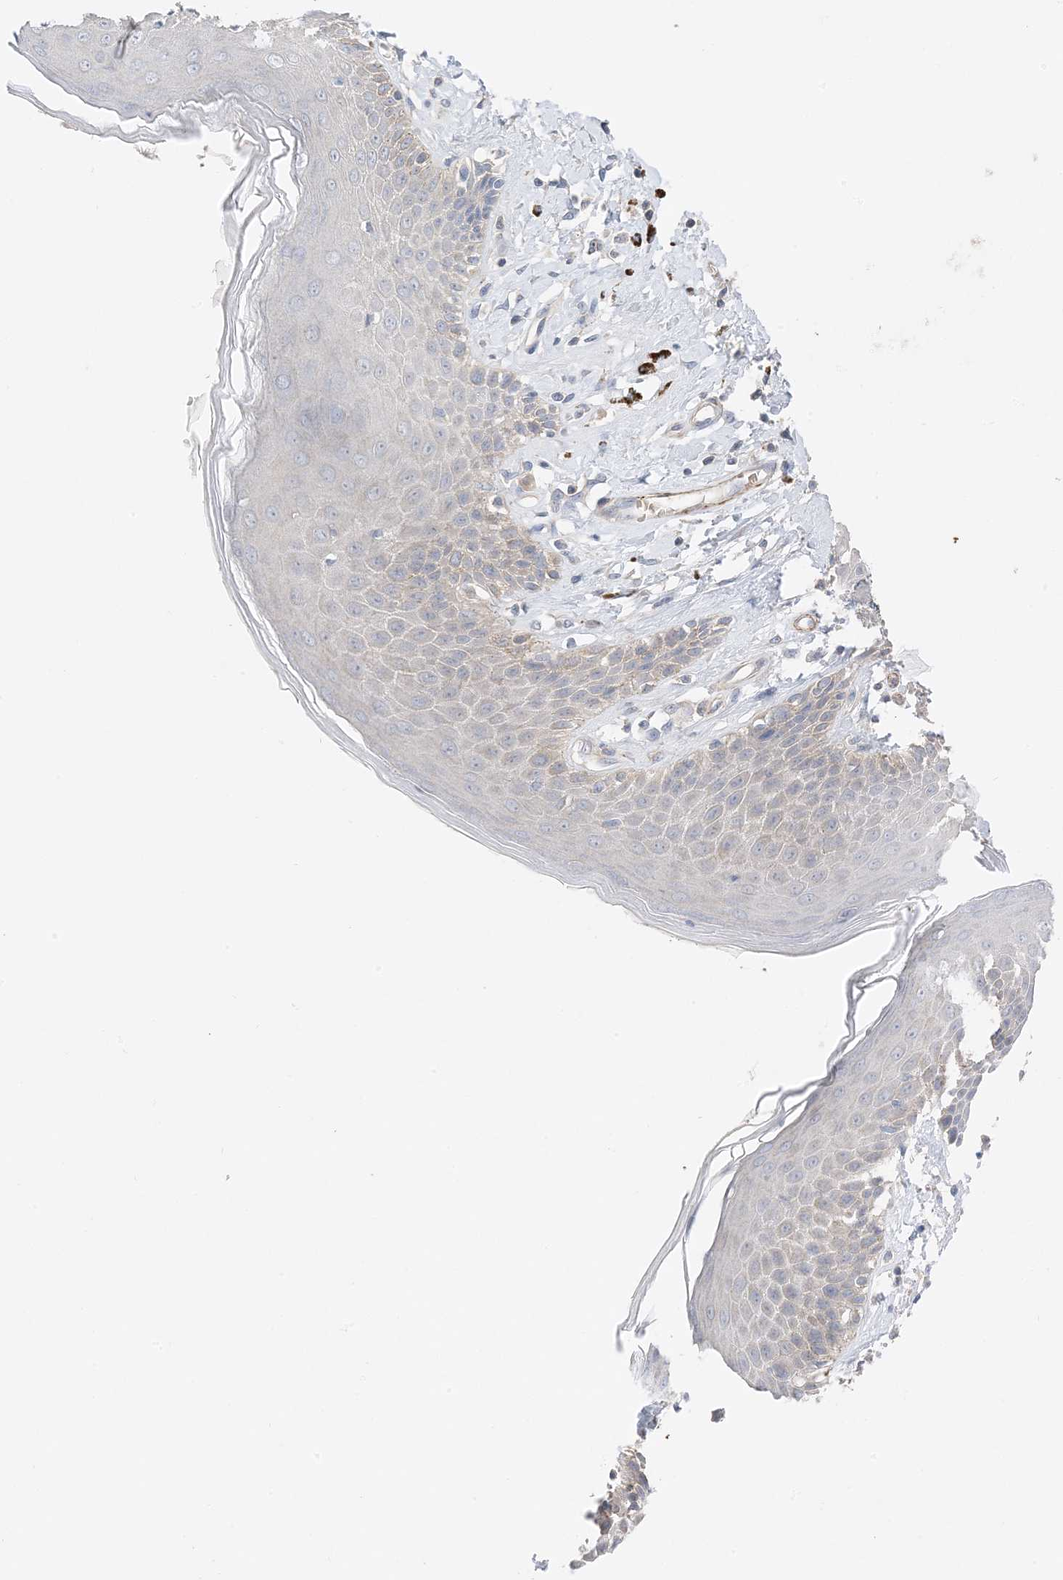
{"staining": {"intensity": "moderate", "quantity": "25%-75%", "location": "cytoplasmic/membranous"}, "tissue": "skin", "cell_type": "Epidermal cells", "image_type": "normal", "snomed": [{"axis": "morphology", "description": "Normal tissue, NOS"}, {"axis": "topography", "description": "Anal"}], "caption": "Skin stained with DAB (3,3'-diaminobenzidine) IHC displays medium levels of moderate cytoplasmic/membranous positivity in approximately 25%-75% of epidermal cells. (brown staining indicates protein expression, while blue staining denotes nuclei).", "gene": "KIFBP", "patient": {"sex": "female", "age": 78}}